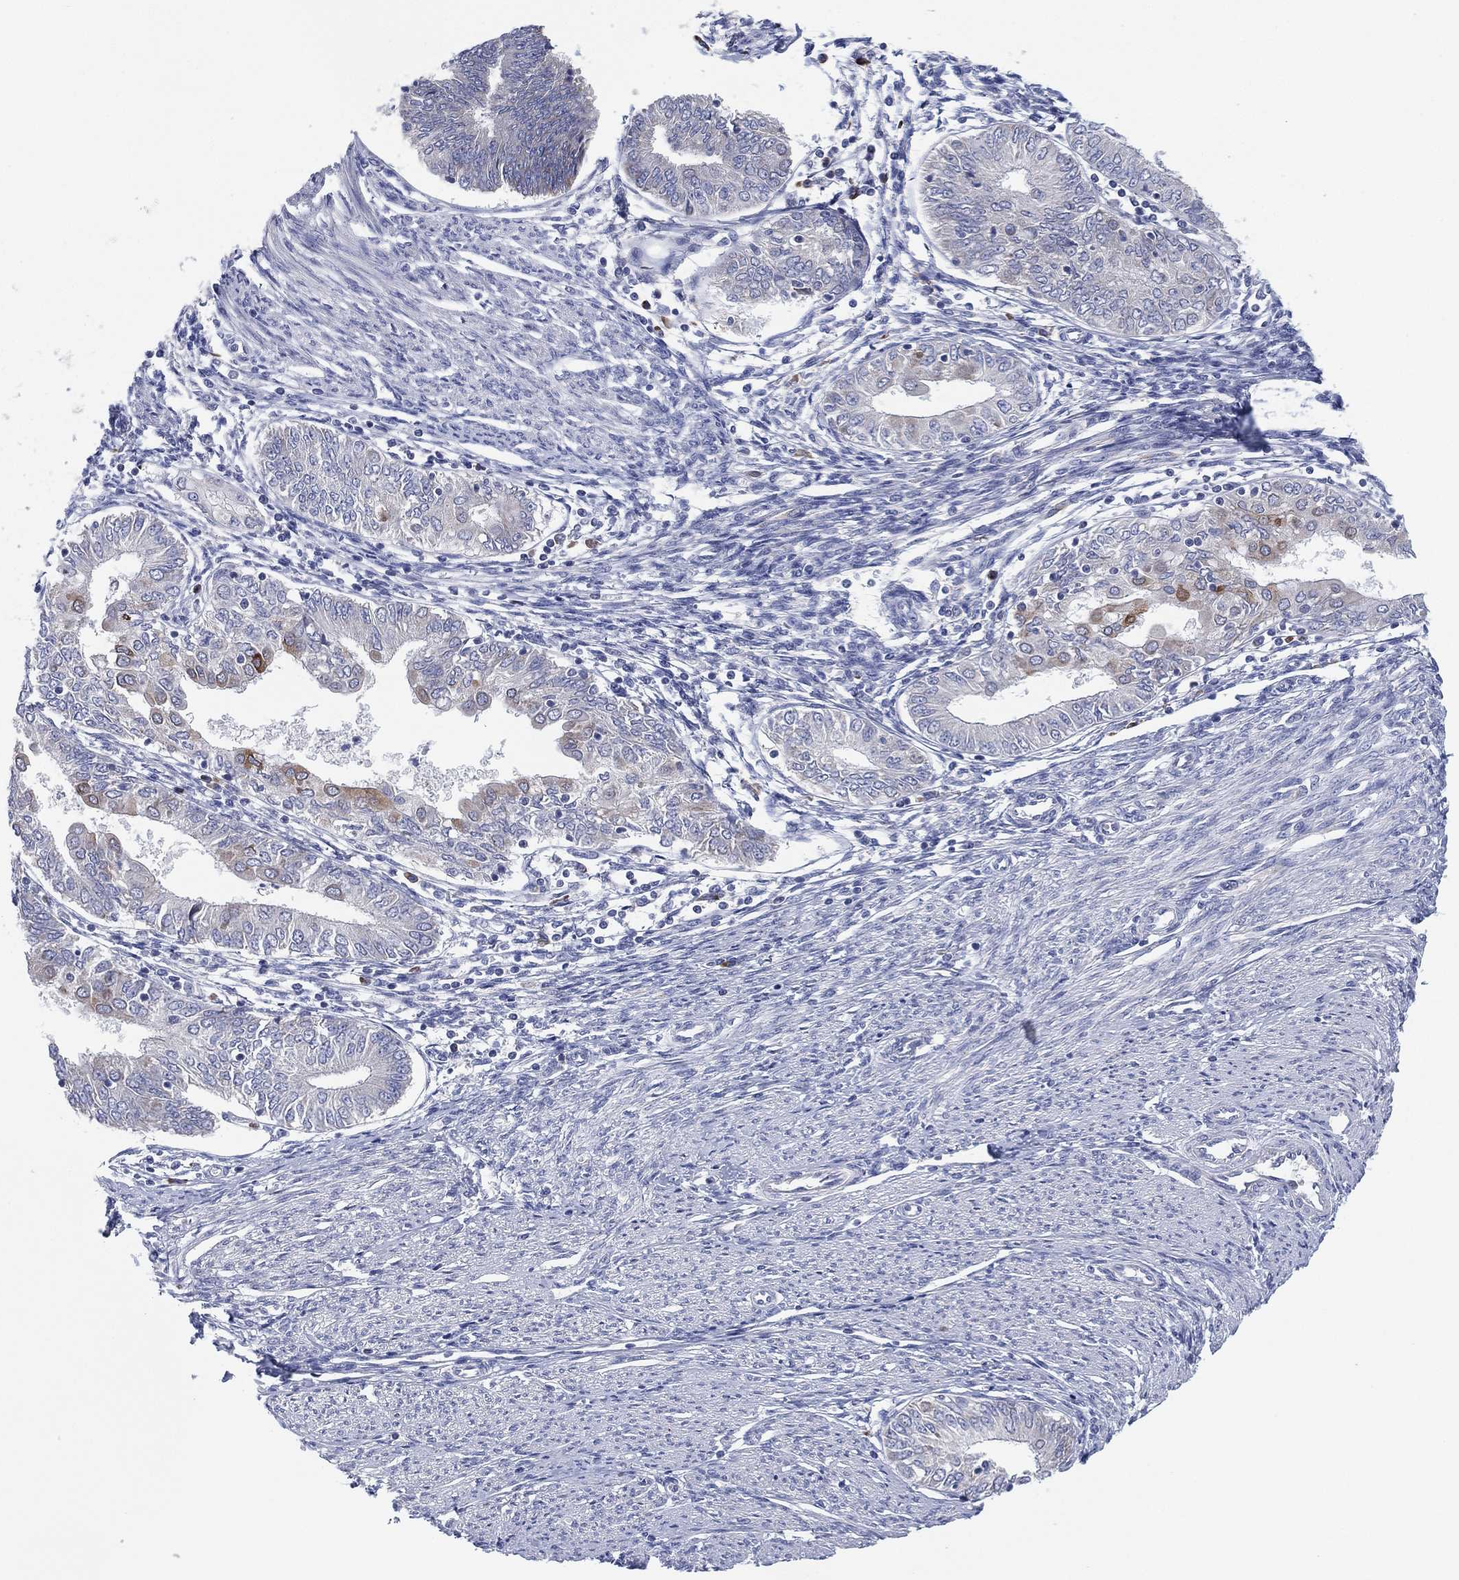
{"staining": {"intensity": "weak", "quantity": "<25%", "location": "cytoplasmic/membranous"}, "tissue": "endometrial cancer", "cell_type": "Tumor cells", "image_type": "cancer", "snomed": [{"axis": "morphology", "description": "Adenocarcinoma, NOS"}, {"axis": "topography", "description": "Endometrium"}], "caption": "The photomicrograph exhibits no staining of tumor cells in endometrial cancer (adenocarcinoma).", "gene": "TMEM40", "patient": {"sex": "female", "age": 68}}